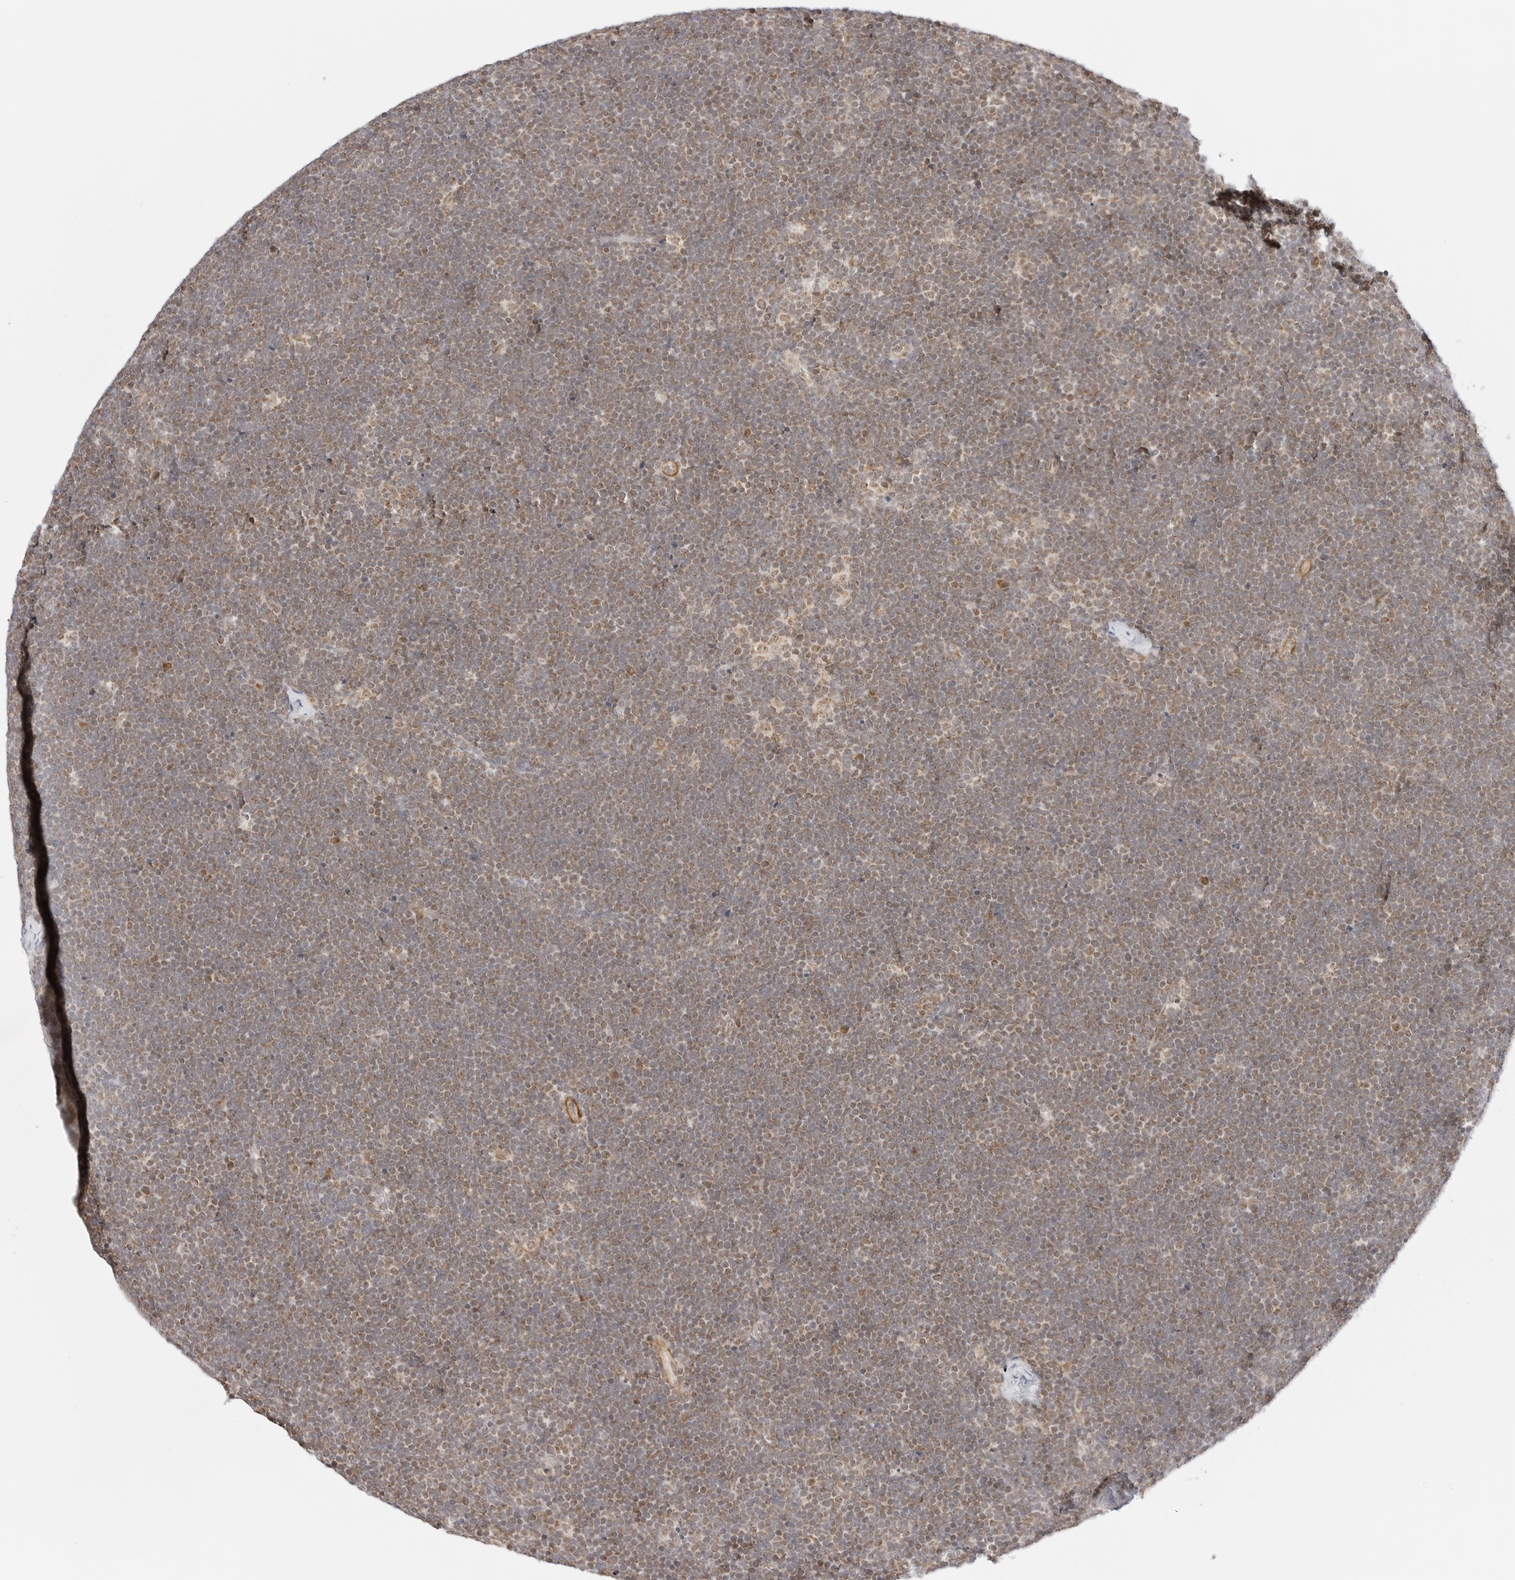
{"staining": {"intensity": "weak", "quantity": ">75%", "location": "nuclear"}, "tissue": "lymphoma", "cell_type": "Tumor cells", "image_type": "cancer", "snomed": [{"axis": "morphology", "description": "Malignant lymphoma, non-Hodgkin's type, High grade"}, {"axis": "topography", "description": "Lymph node"}], "caption": "Malignant lymphoma, non-Hodgkin's type (high-grade) tissue displays weak nuclear positivity in about >75% of tumor cells, visualized by immunohistochemistry.", "gene": "GORAB", "patient": {"sex": "male", "age": 13}}